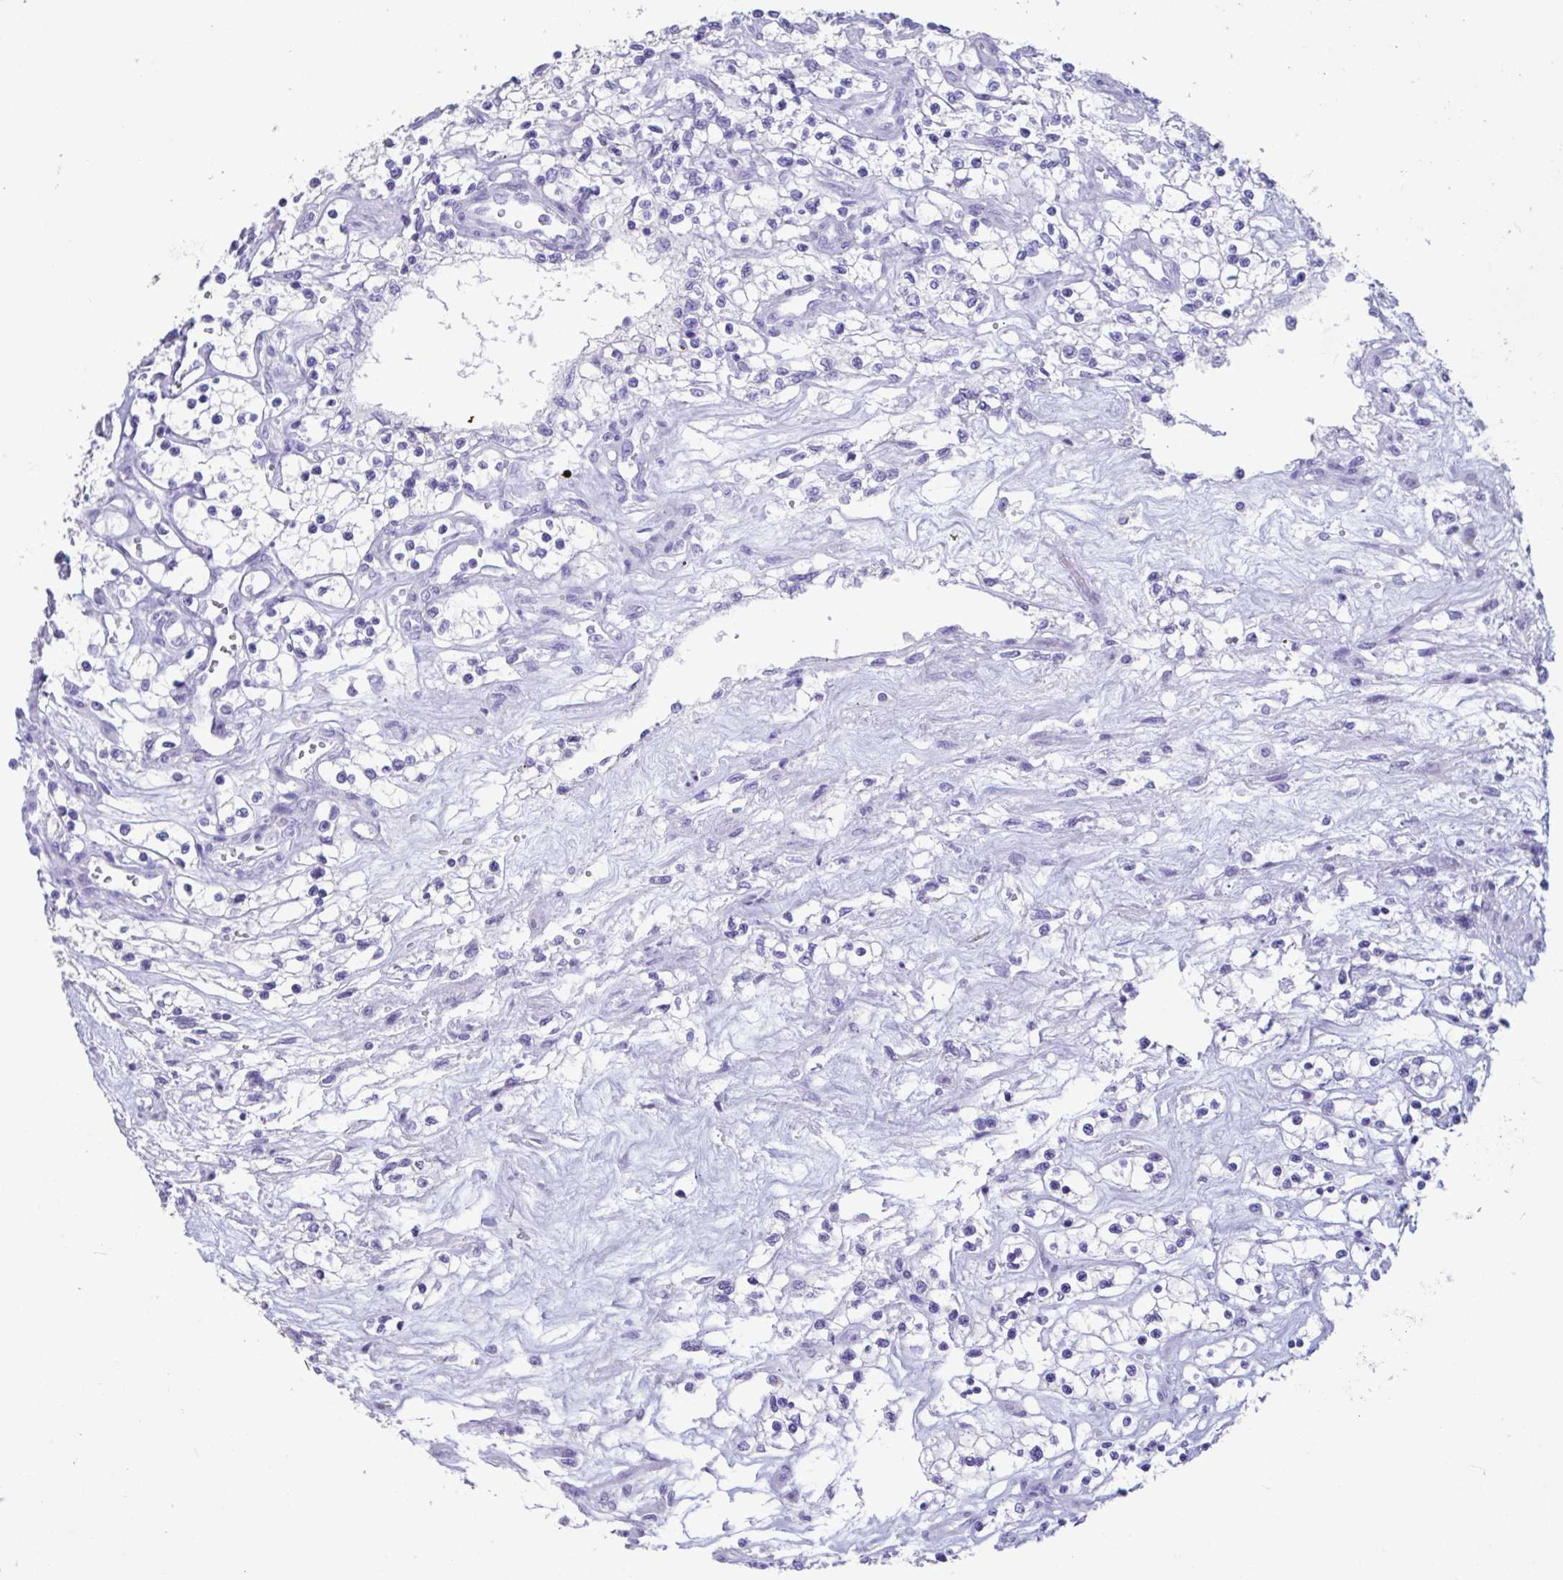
{"staining": {"intensity": "negative", "quantity": "none", "location": "none"}, "tissue": "renal cancer", "cell_type": "Tumor cells", "image_type": "cancer", "snomed": [{"axis": "morphology", "description": "Adenocarcinoma, NOS"}, {"axis": "topography", "description": "Kidney"}], "caption": "Tumor cells are negative for brown protein staining in renal cancer (adenocarcinoma).", "gene": "TNNC1", "patient": {"sex": "female", "age": 69}}